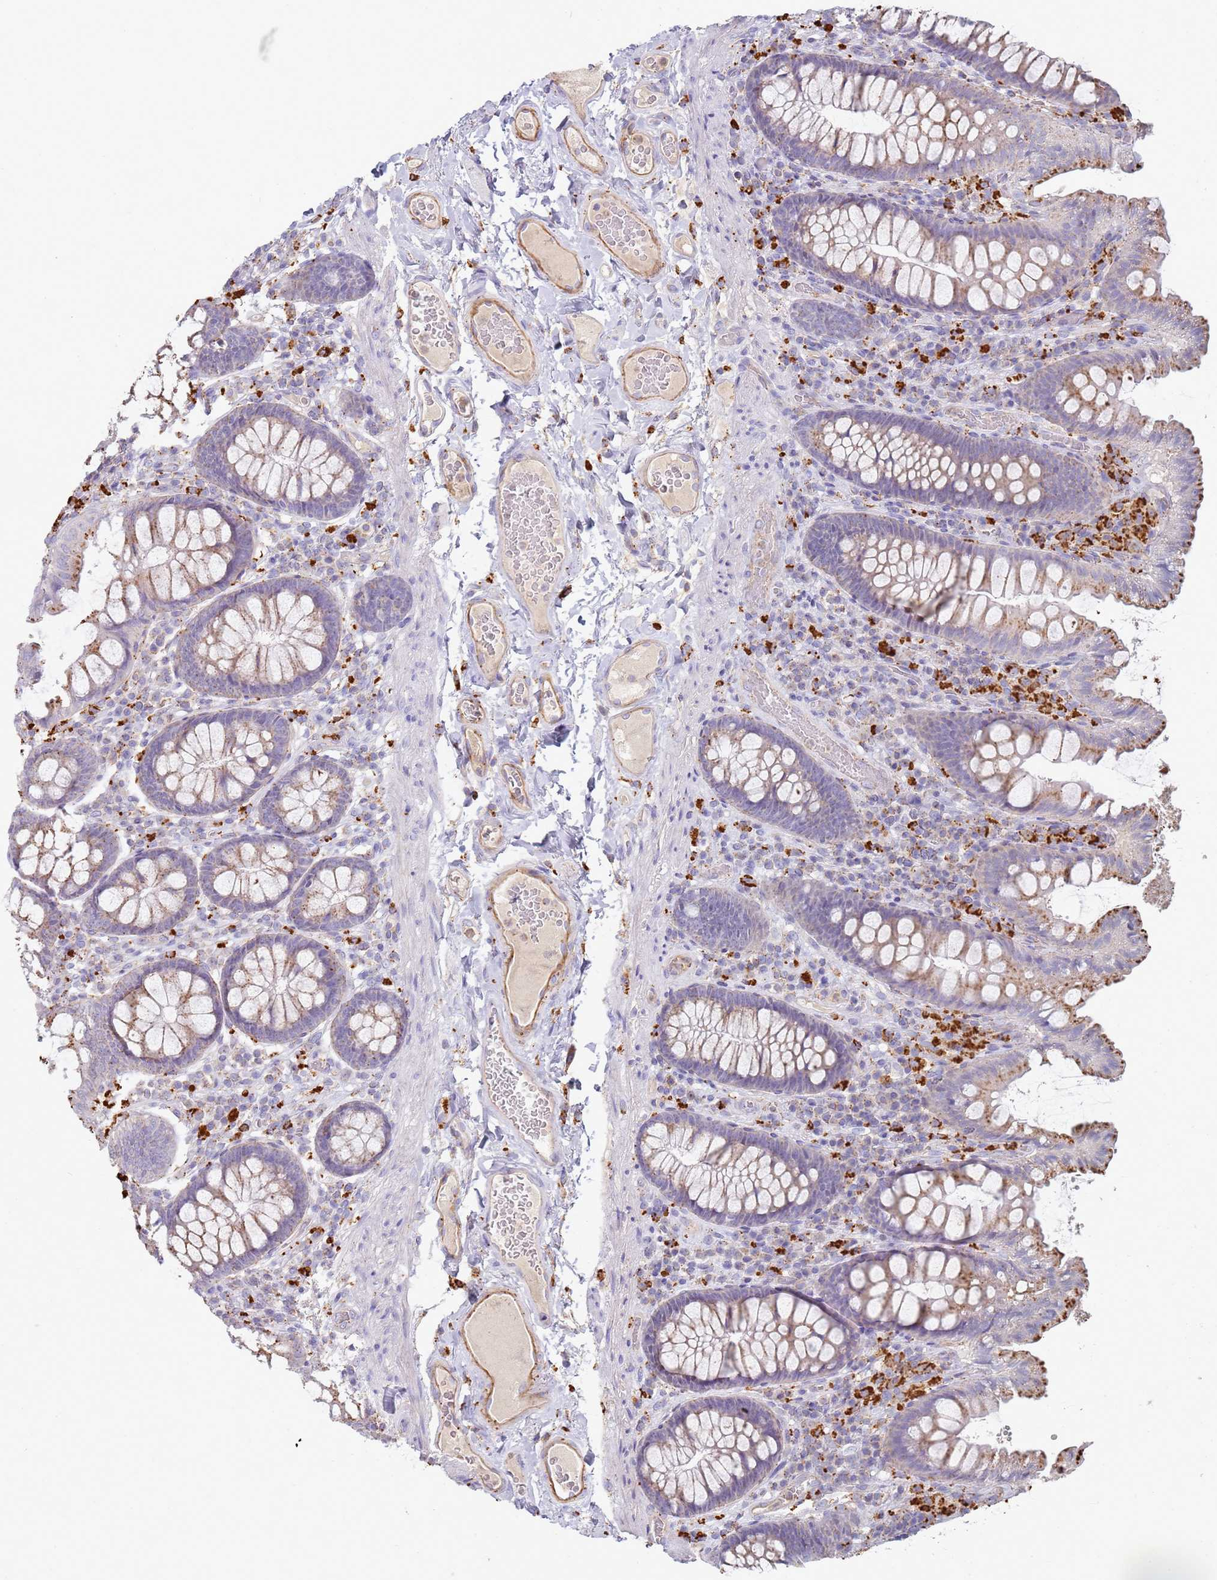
{"staining": {"intensity": "moderate", "quantity": ">75%", "location": "cytoplasmic/membranous"}, "tissue": "colon", "cell_type": "Endothelial cells", "image_type": "normal", "snomed": [{"axis": "morphology", "description": "Normal tissue, NOS"}, {"axis": "topography", "description": "Colon"}], "caption": "Immunohistochemical staining of unremarkable colon demonstrates >75% levels of moderate cytoplasmic/membranous protein staining in about >75% of endothelial cells.", "gene": "TMEM229B", "patient": {"sex": "male", "age": 84}}